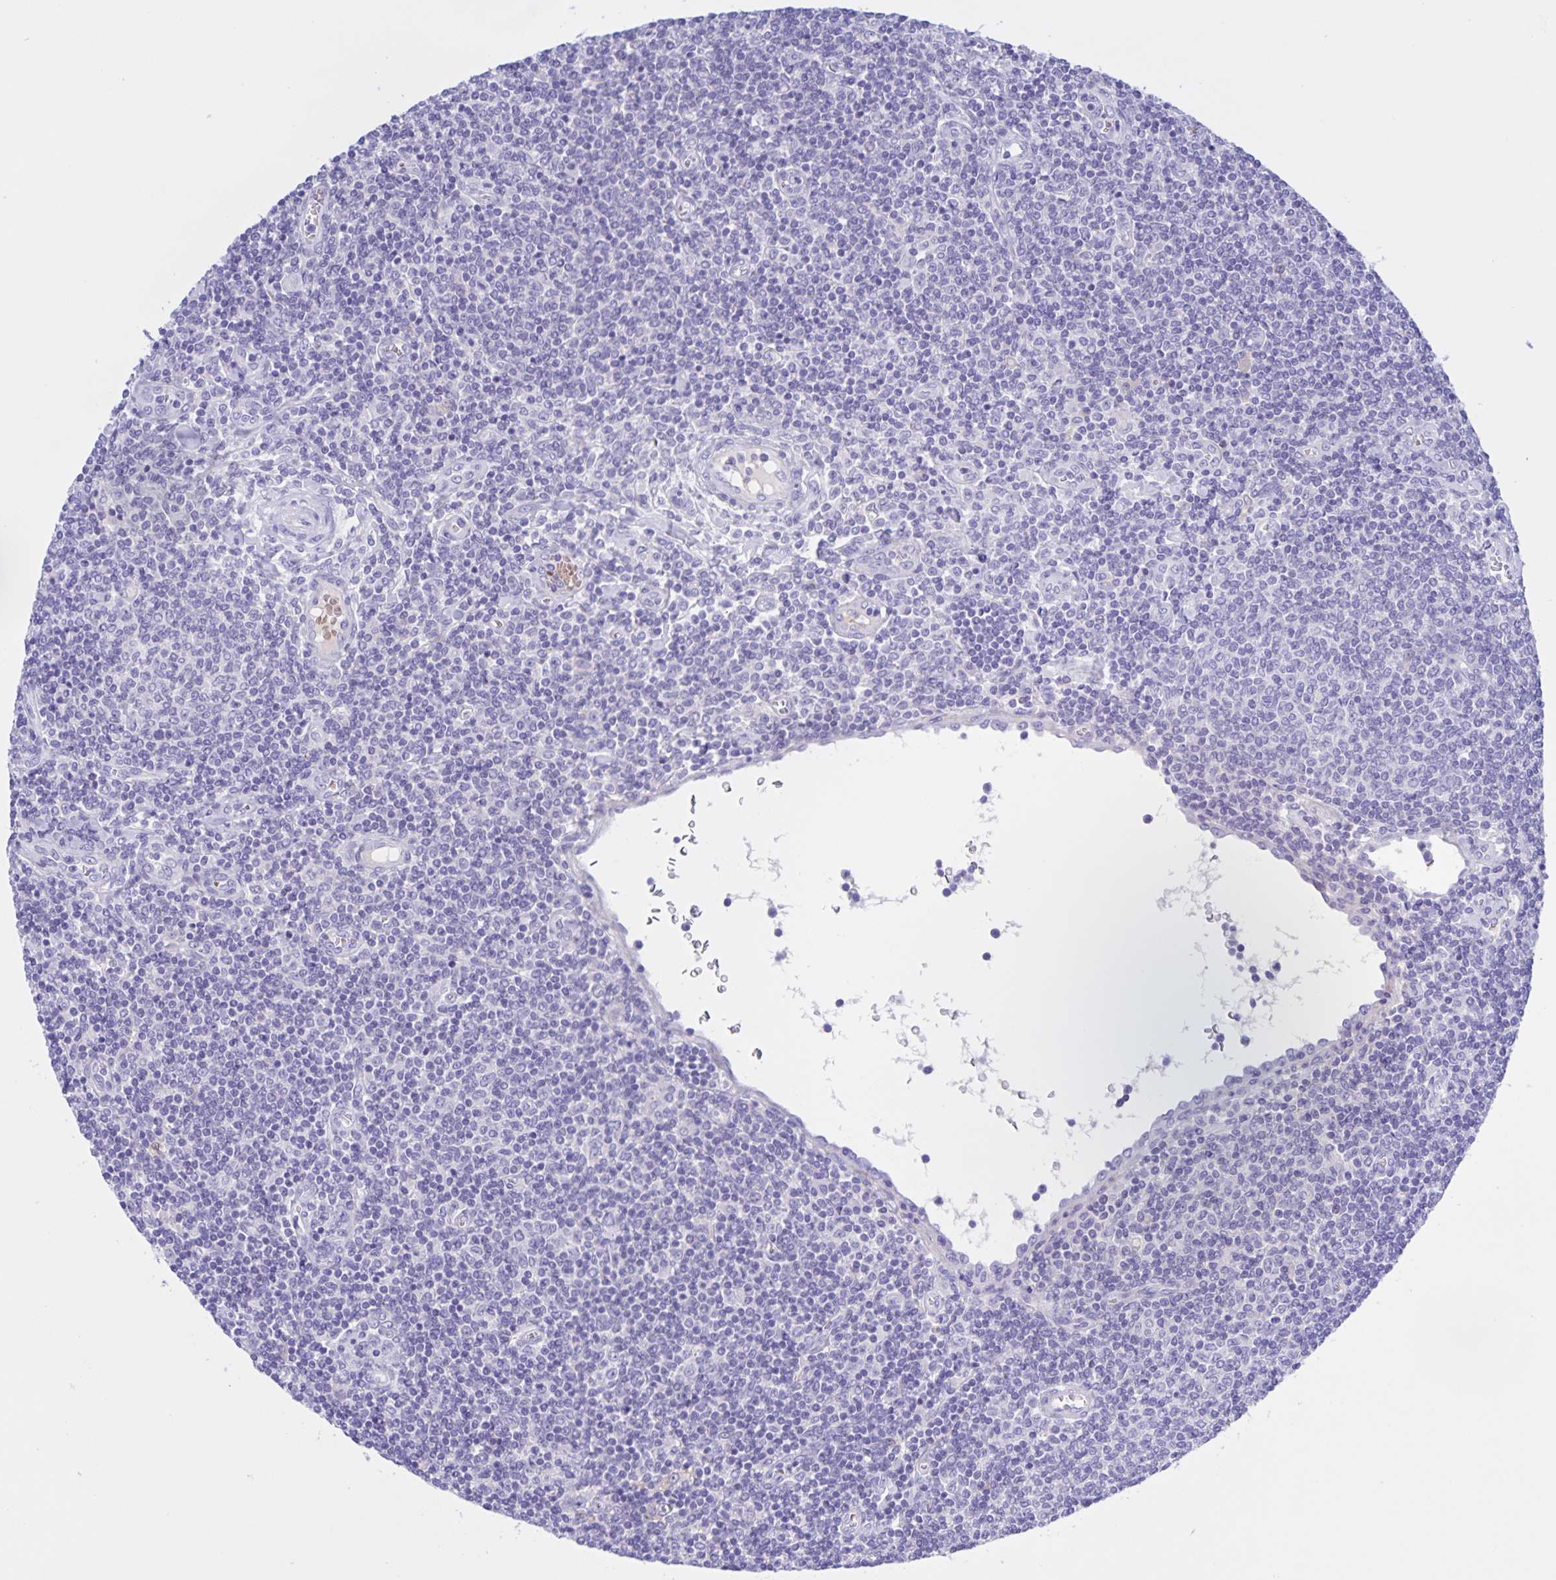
{"staining": {"intensity": "negative", "quantity": "none", "location": "none"}, "tissue": "lymphoma", "cell_type": "Tumor cells", "image_type": "cancer", "snomed": [{"axis": "morphology", "description": "Malignant lymphoma, non-Hodgkin's type, Low grade"}, {"axis": "topography", "description": "Lymph node"}], "caption": "Tumor cells are negative for brown protein staining in lymphoma.", "gene": "CATSPER4", "patient": {"sex": "male", "age": 52}}